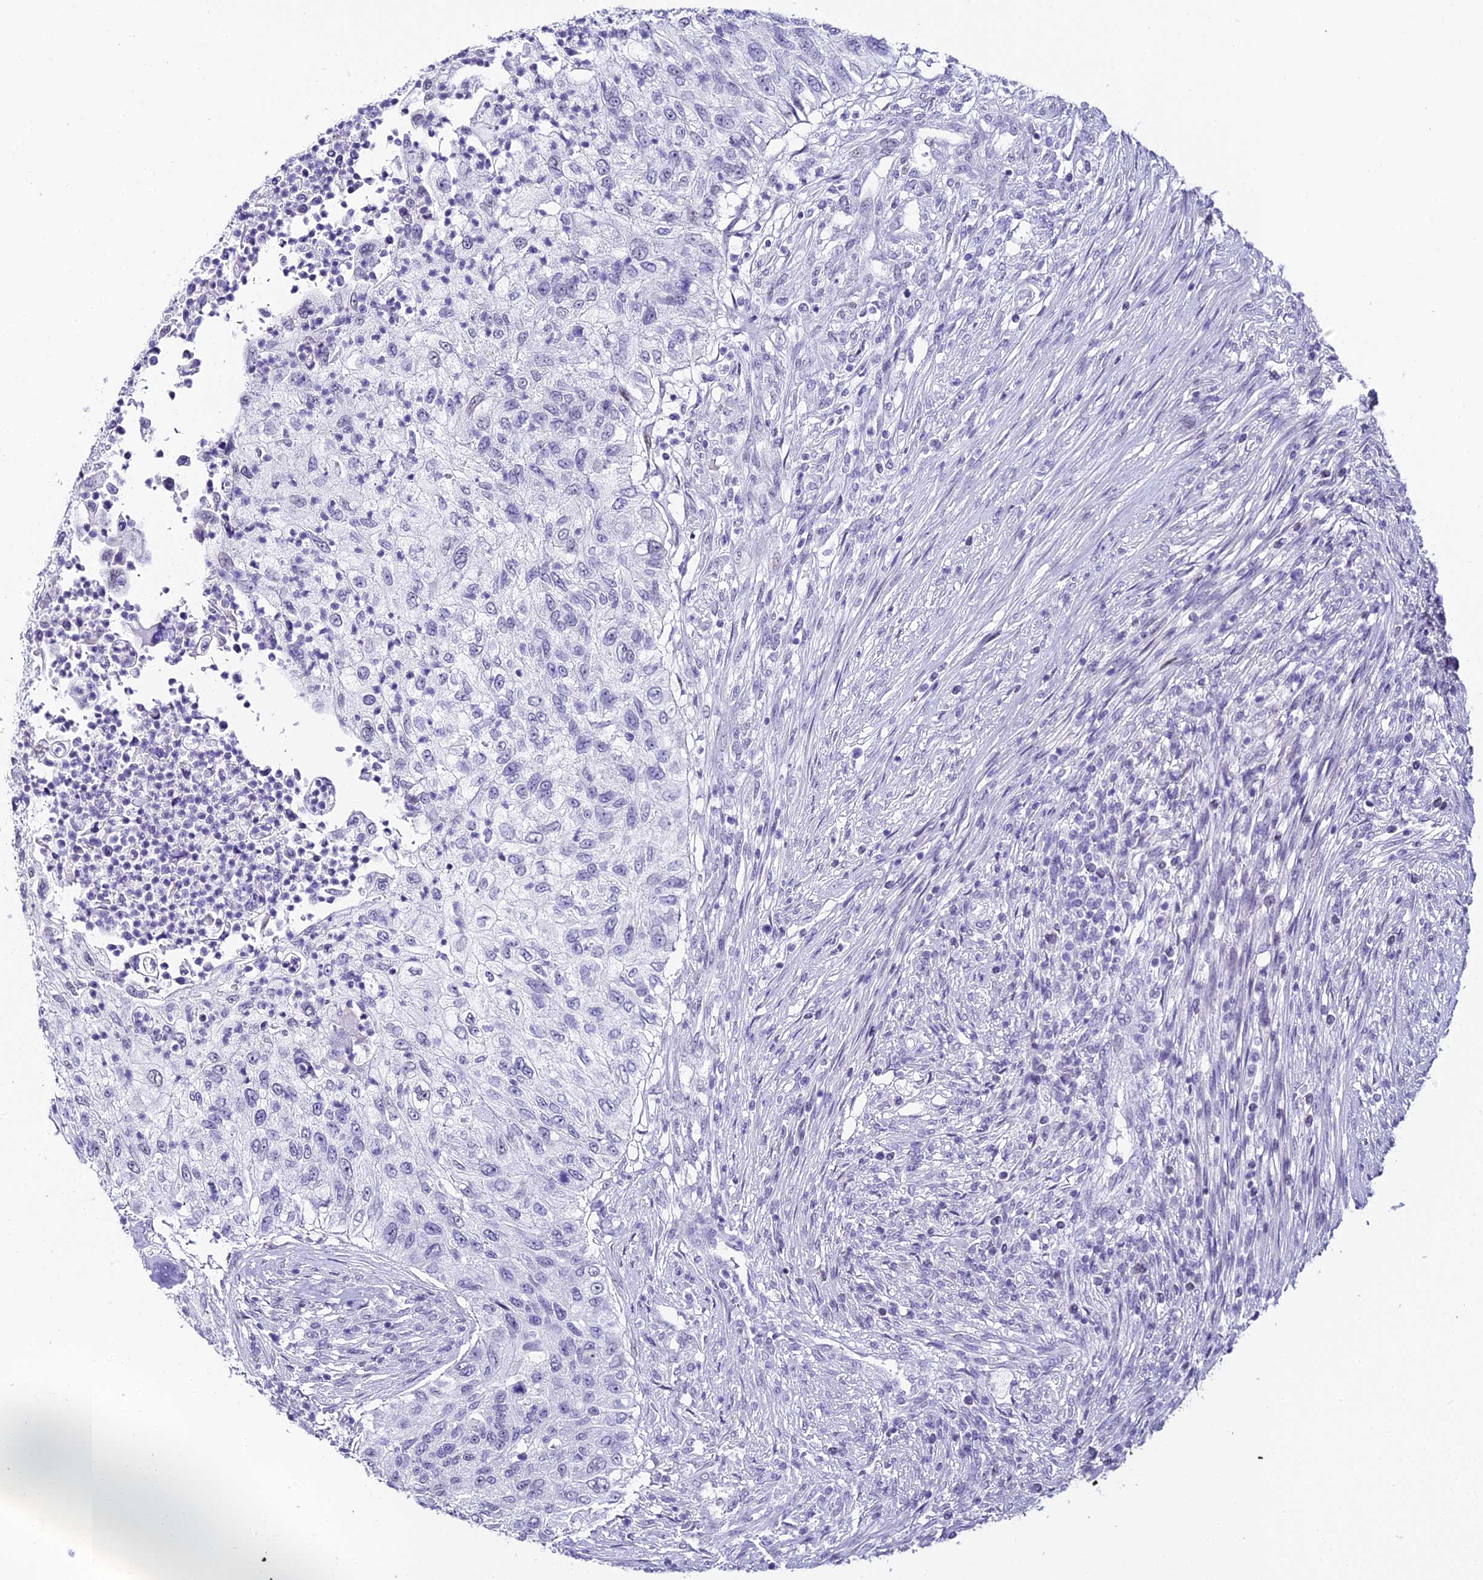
{"staining": {"intensity": "negative", "quantity": "none", "location": "none"}, "tissue": "urothelial cancer", "cell_type": "Tumor cells", "image_type": "cancer", "snomed": [{"axis": "morphology", "description": "Urothelial carcinoma, High grade"}, {"axis": "topography", "description": "Urinary bladder"}], "caption": "Tumor cells show no significant staining in high-grade urothelial carcinoma.", "gene": "ABHD14A-ACY1", "patient": {"sex": "female", "age": 60}}